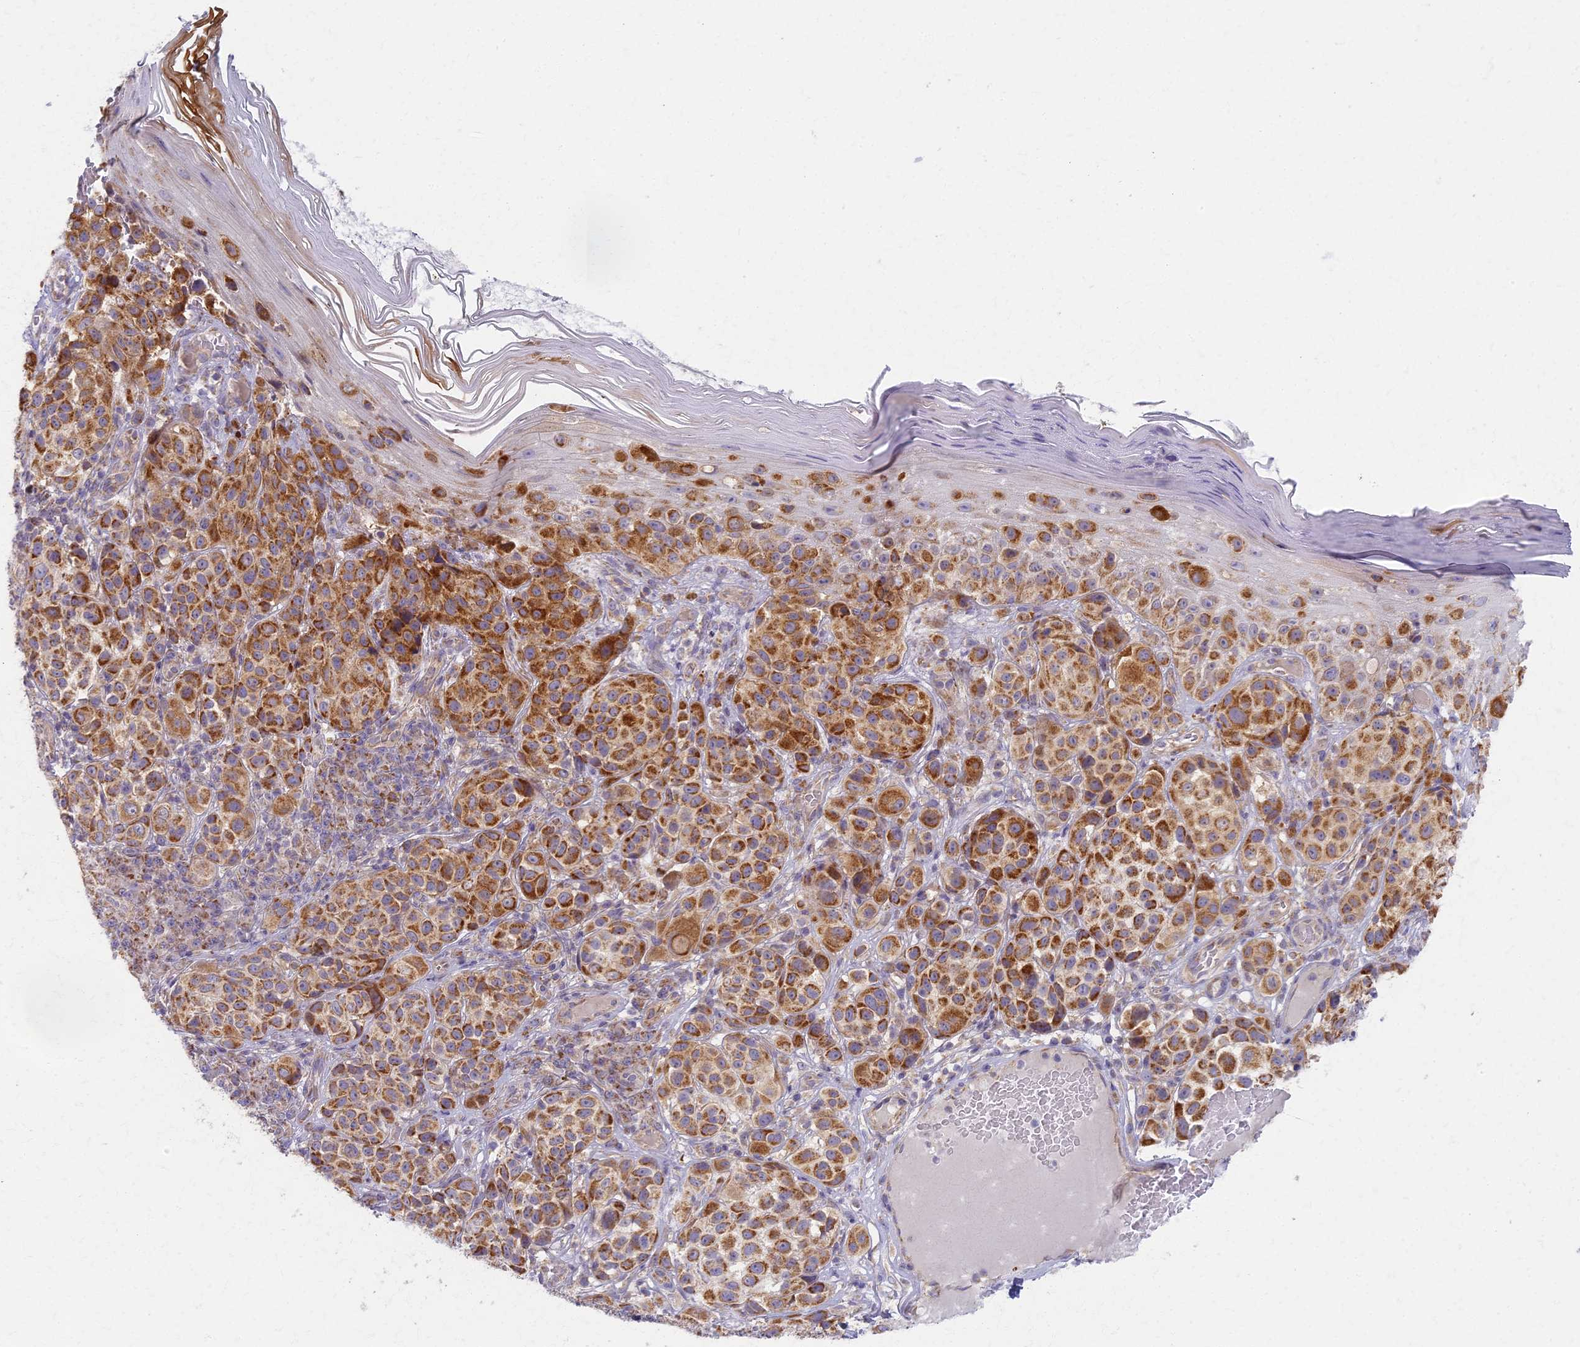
{"staining": {"intensity": "moderate", "quantity": ">75%", "location": "cytoplasmic/membranous"}, "tissue": "melanoma", "cell_type": "Tumor cells", "image_type": "cancer", "snomed": [{"axis": "morphology", "description": "Malignant melanoma, NOS"}, {"axis": "topography", "description": "Skin"}], "caption": "Immunohistochemical staining of melanoma demonstrates medium levels of moderate cytoplasmic/membranous protein positivity in about >75% of tumor cells.", "gene": "MRPS25", "patient": {"sex": "male", "age": 38}}